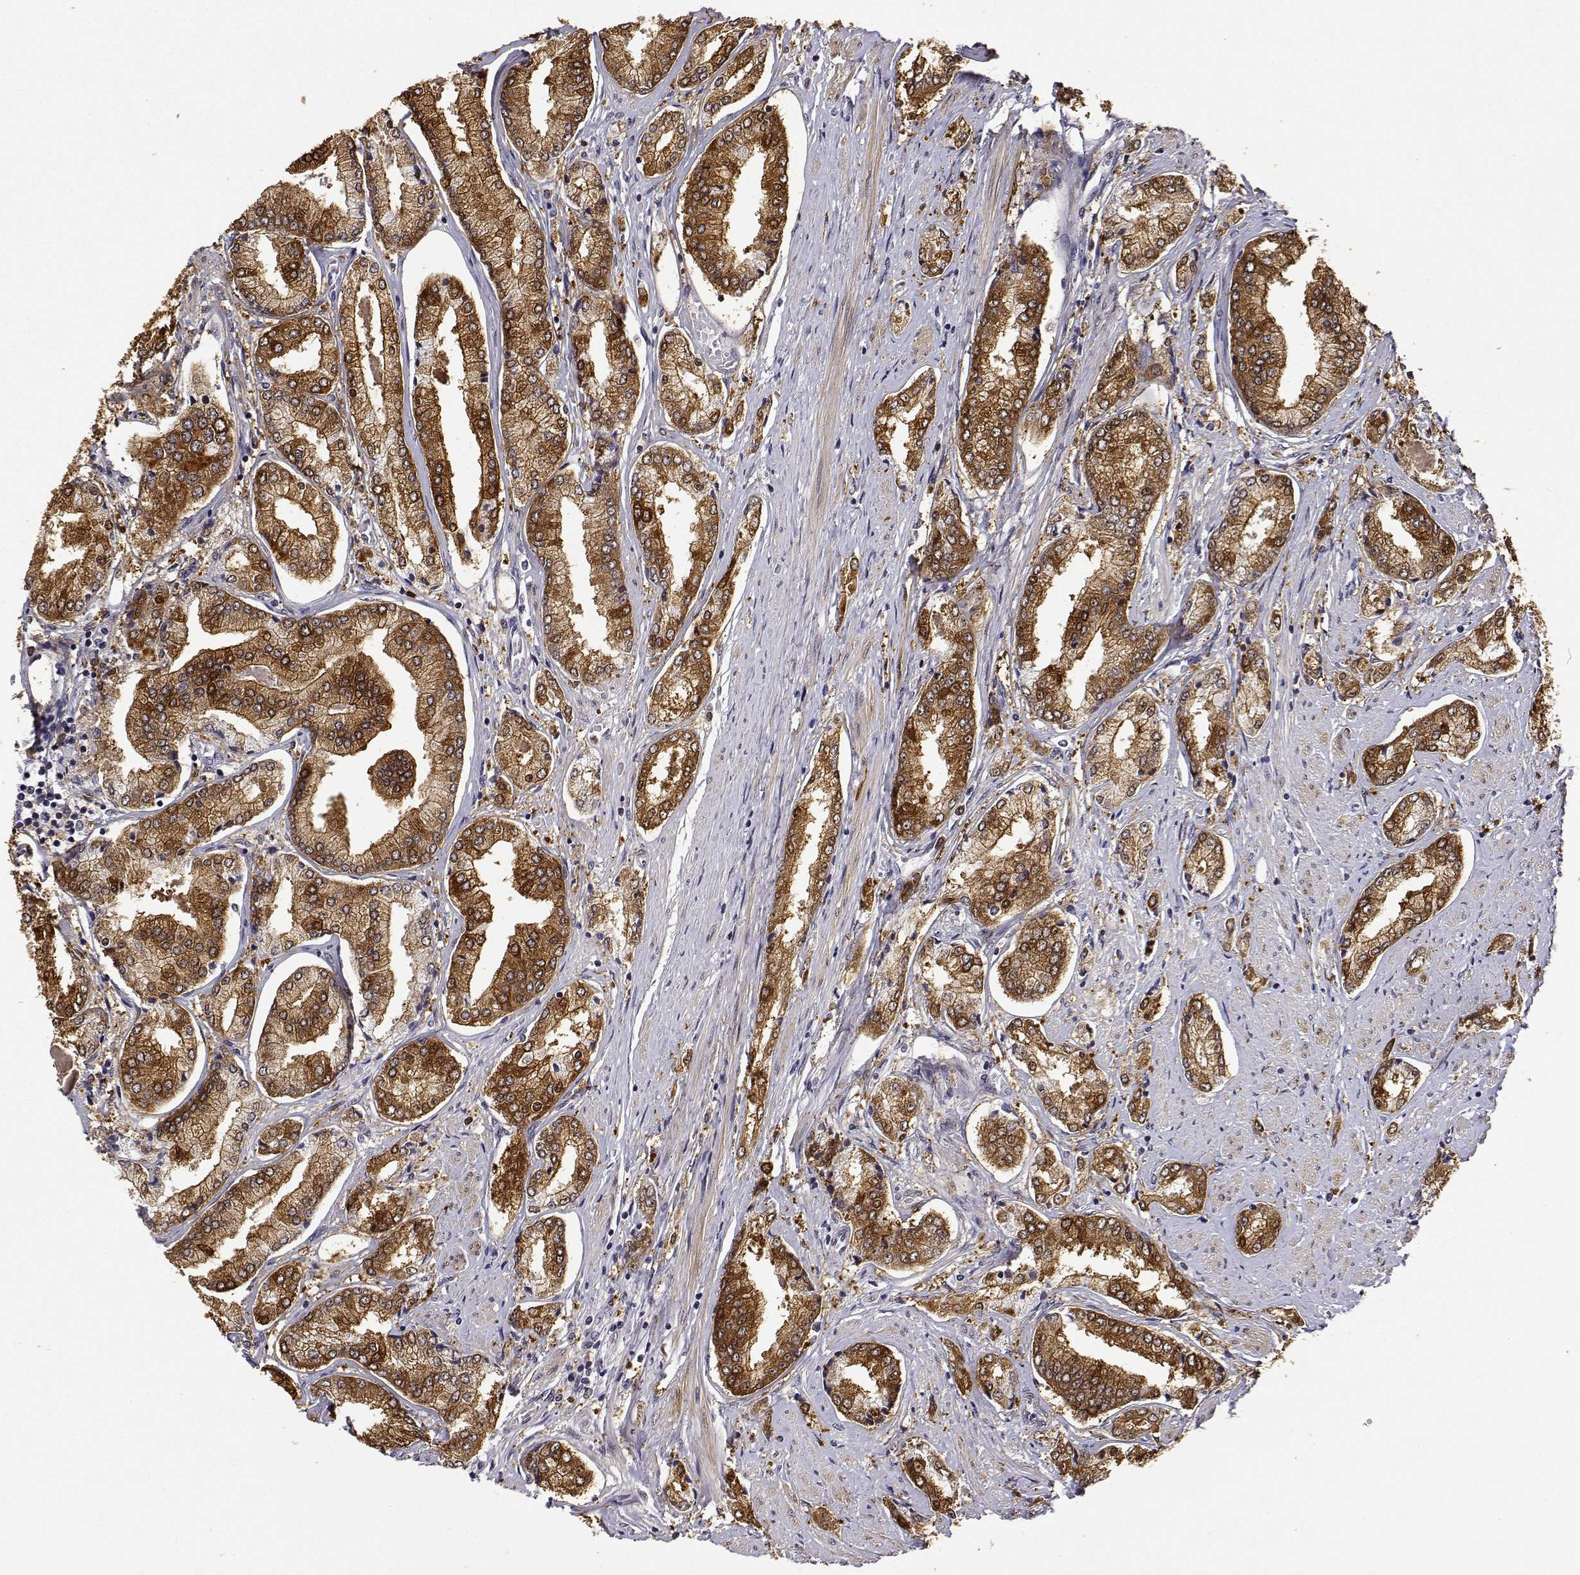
{"staining": {"intensity": "strong", "quantity": ">75%", "location": "cytoplasmic/membranous"}, "tissue": "prostate cancer", "cell_type": "Tumor cells", "image_type": "cancer", "snomed": [{"axis": "morphology", "description": "Adenocarcinoma, NOS"}, {"axis": "topography", "description": "Prostate"}], "caption": "Immunohistochemical staining of prostate adenocarcinoma displays strong cytoplasmic/membranous protein staining in about >75% of tumor cells. (Stains: DAB (3,3'-diaminobenzidine) in brown, nuclei in blue, Microscopy: brightfield microscopy at high magnification).", "gene": "PHGDH", "patient": {"sex": "male", "age": 63}}